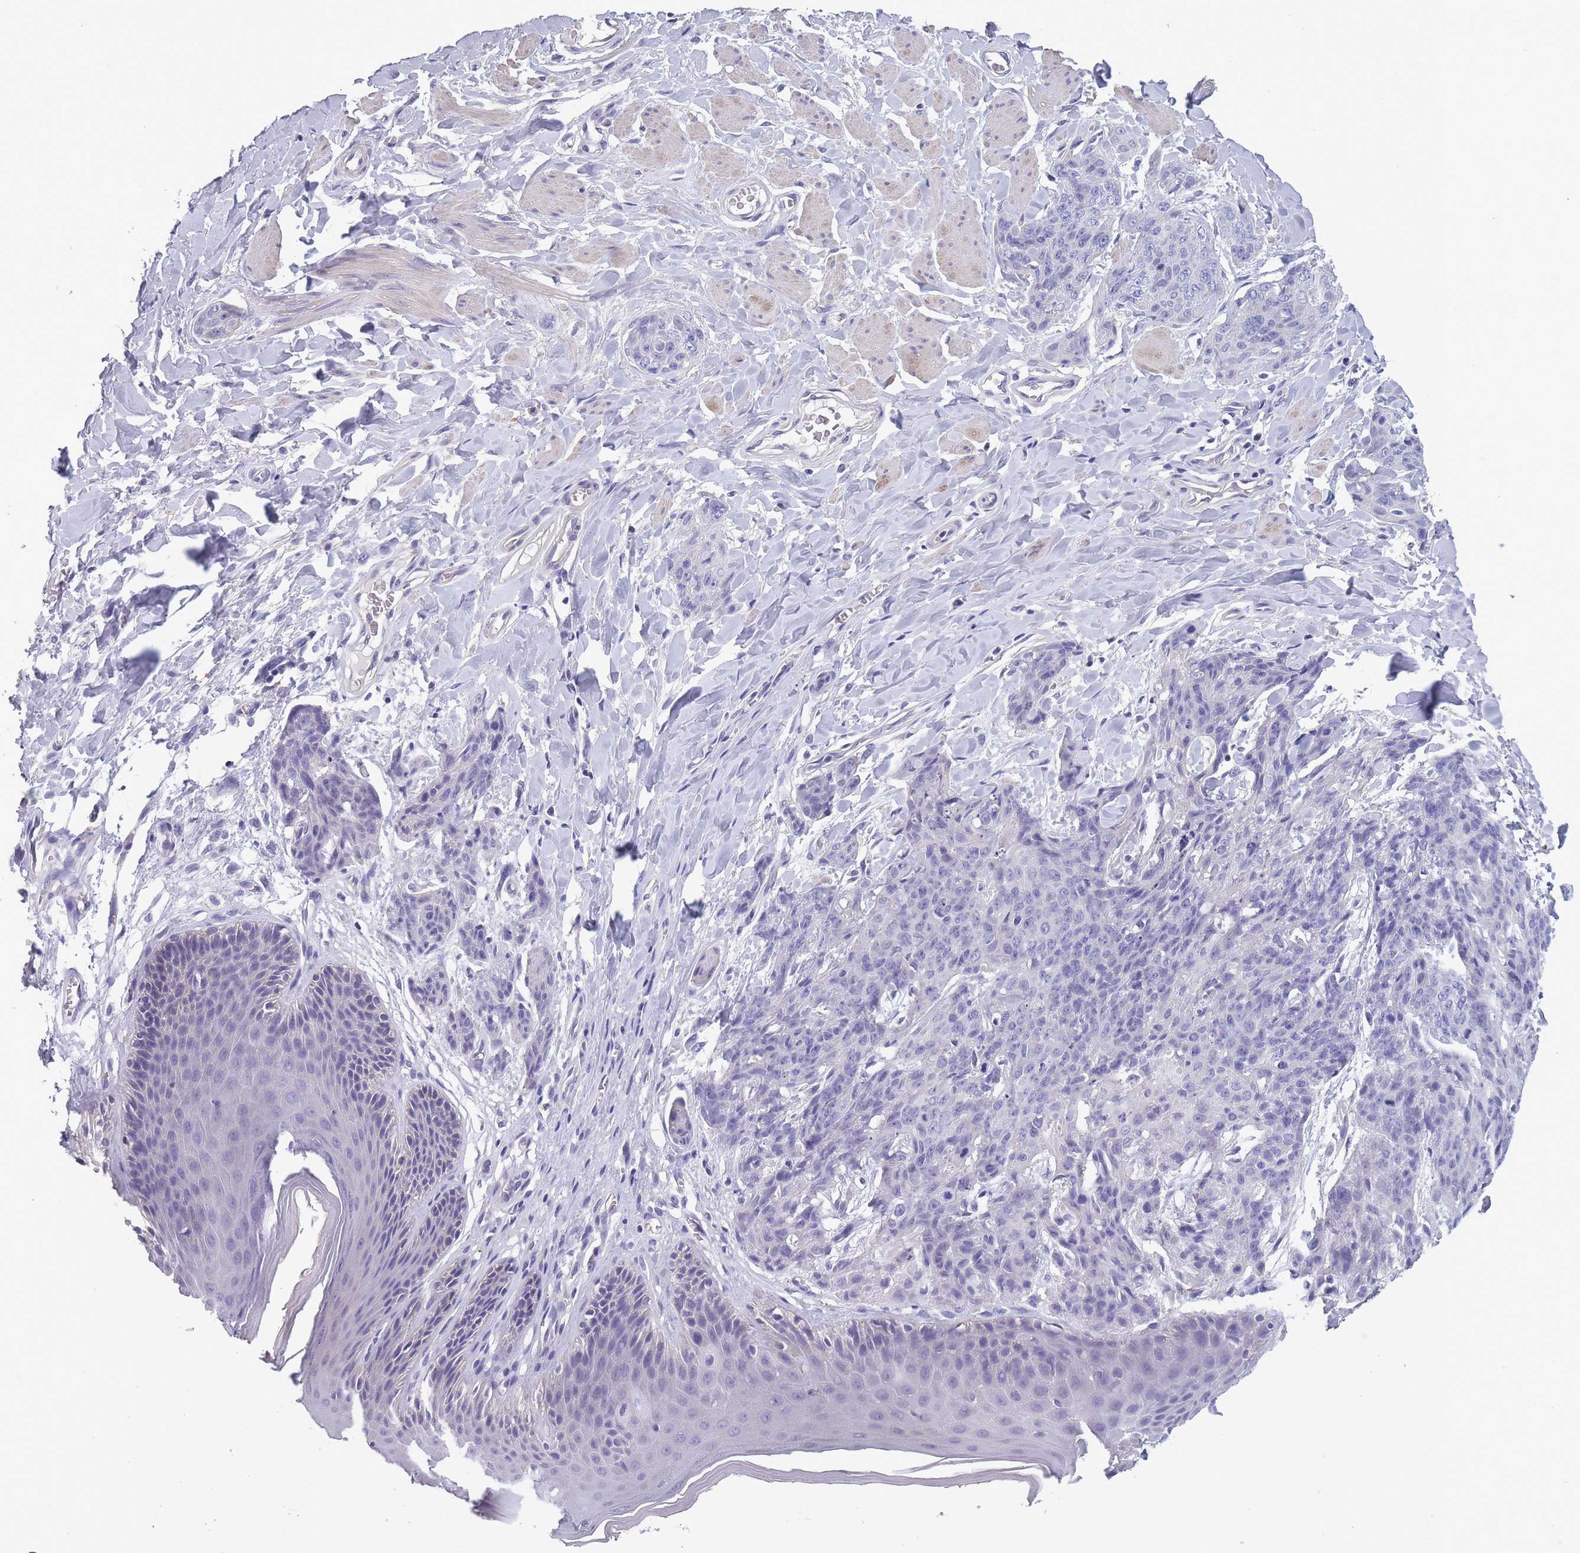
{"staining": {"intensity": "negative", "quantity": "none", "location": "none"}, "tissue": "skin cancer", "cell_type": "Tumor cells", "image_type": "cancer", "snomed": [{"axis": "morphology", "description": "Squamous cell carcinoma, NOS"}, {"axis": "topography", "description": "Skin"}, {"axis": "topography", "description": "Vulva"}], "caption": "IHC of skin cancer (squamous cell carcinoma) shows no staining in tumor cells. (DAB (3,3'-diaminobenzidine) immunohistochemistry (IHC) with hematoxylin counter stain).", "gene": "OR4C5", "patient": {"sex": "female", "age": 85}}